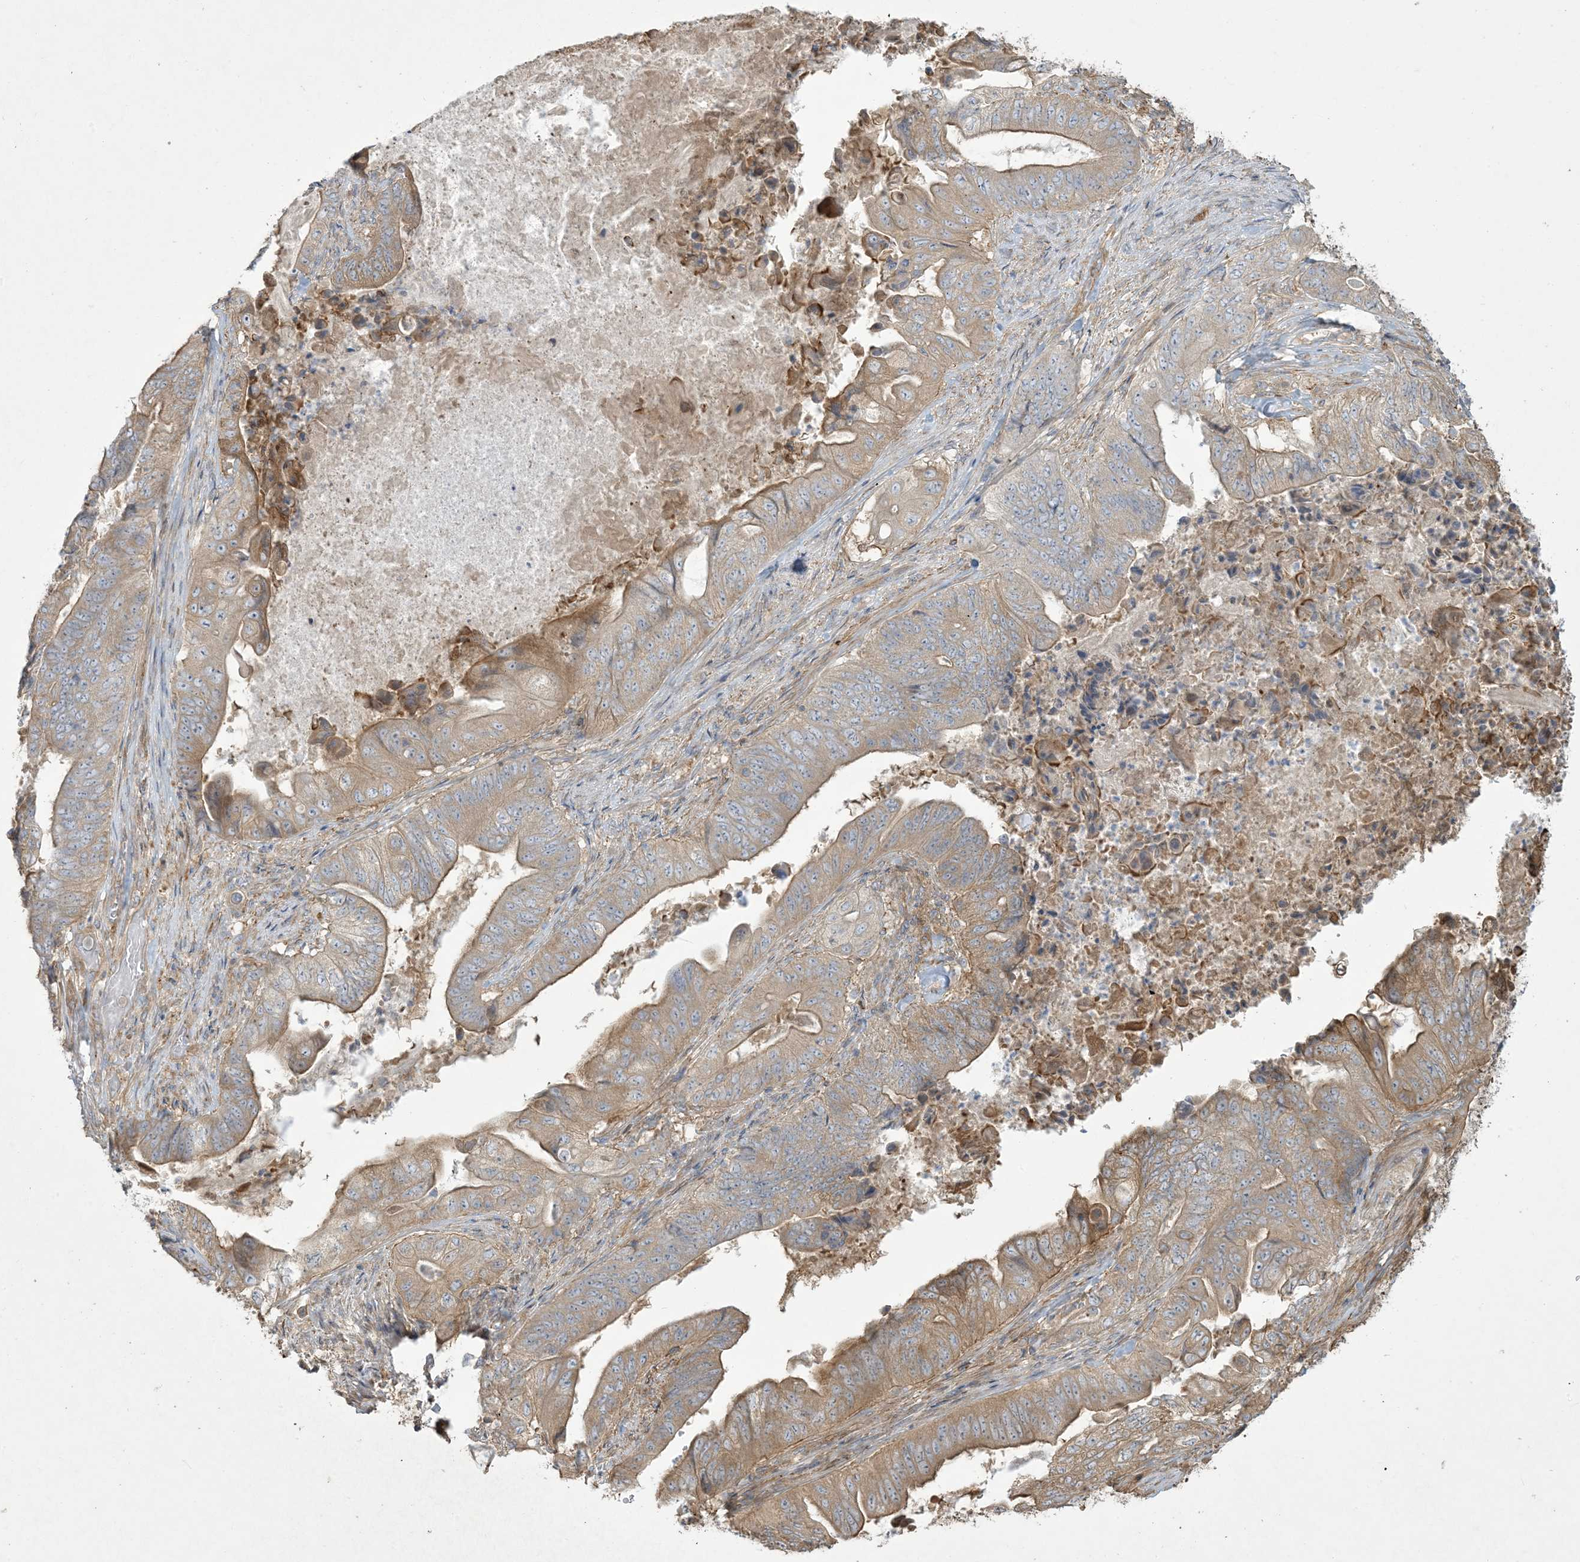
{"staining": {"intensity": "moderate", "quantity": "25%-75%", "location": "cytoplasmic/membranous"}, "tissue": "stomach cancer", "cell_type": "Tumor cells", "image_type": "cancer", "snomed": [{"axis": "morphology", "description": "Adenocarcinoma, NOS"}, {"axis": "topography", "description": "Stomach"}], "caption": "IHC of human stomach cancer exhibits medium levels of moderate cytoplasmic/membranous staining in about 25%-75% of tumor cells. (DAB (3,3'-diaminobenzidine) = brown stain, brightfield microscopy at high magnification).", "gene": "KLHL18", "patient": {"sex": "female", "age": 73}}